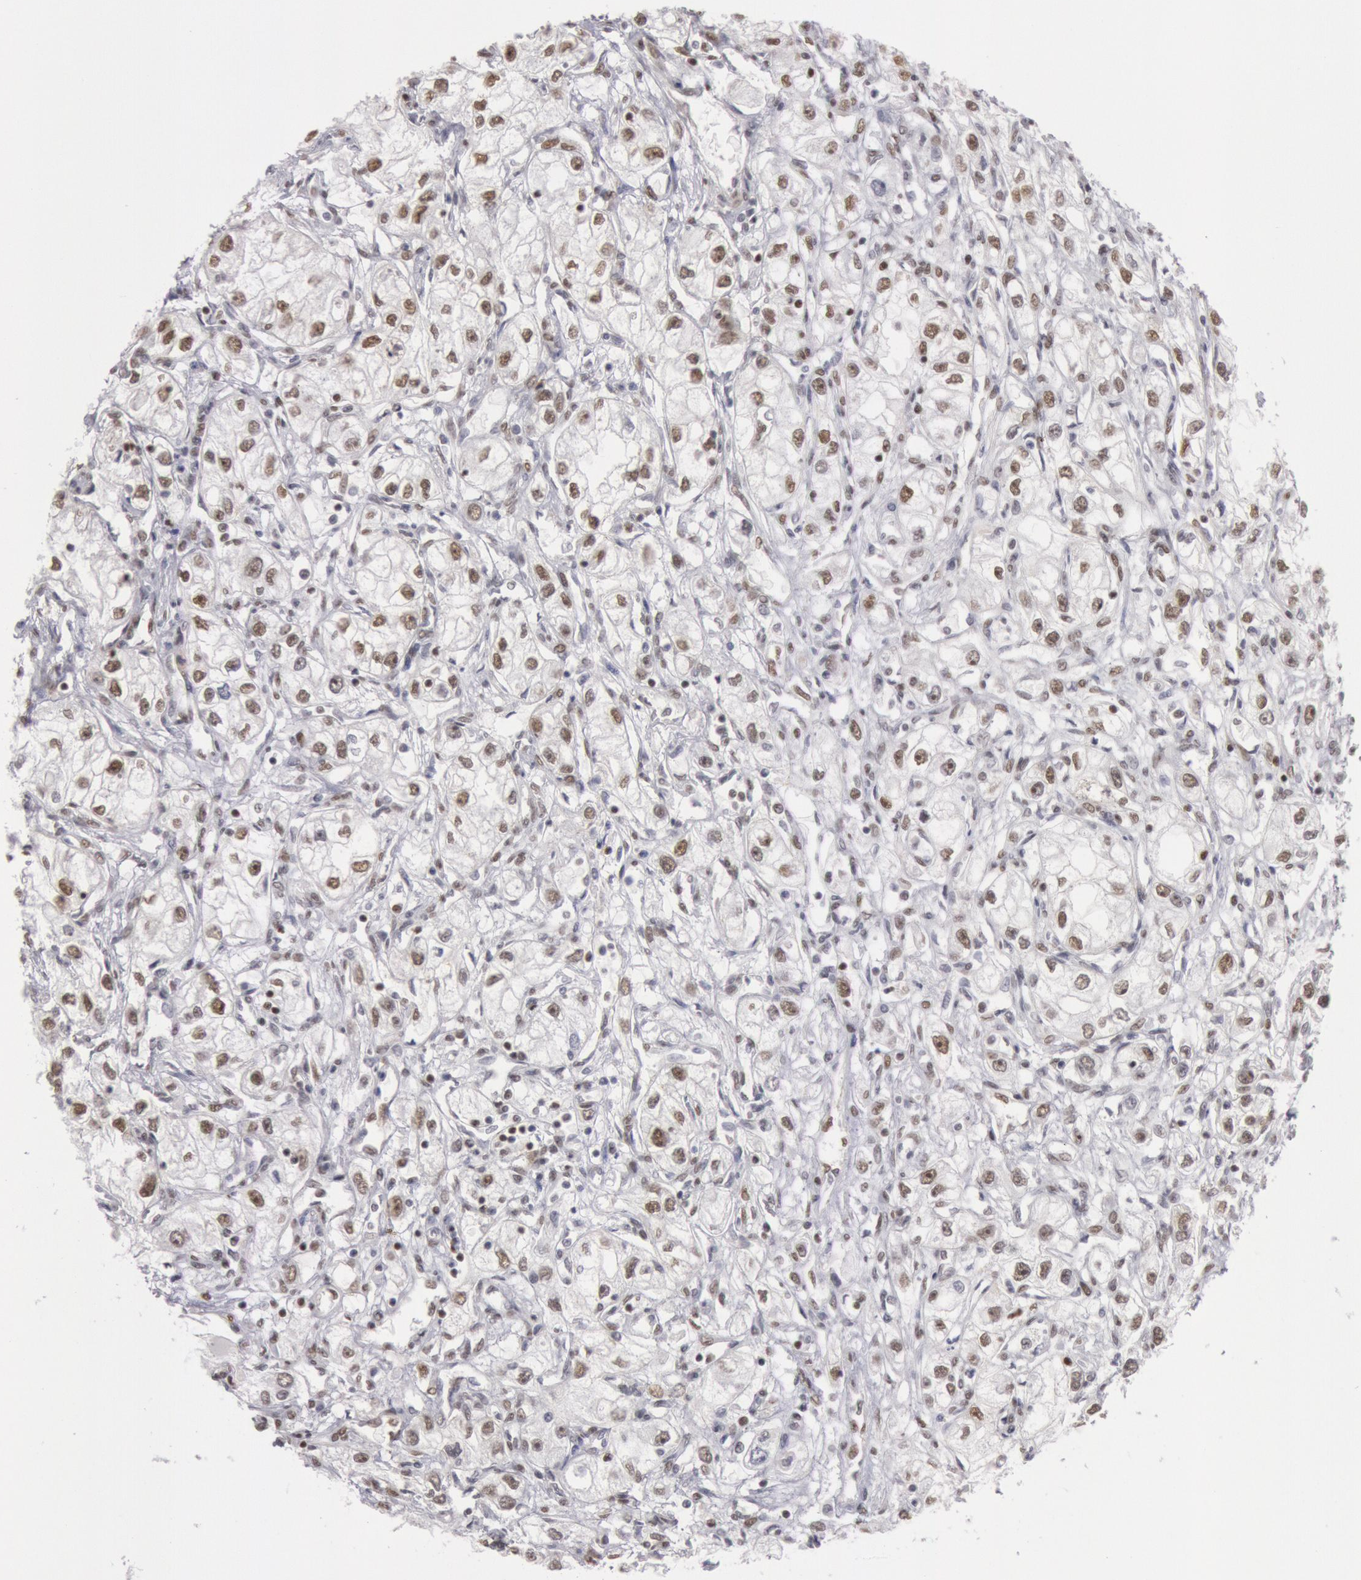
{"staining": {"intensity": "moderate", "quantity": "25%-75%", "location": "nuclear"}, "tissue": "renal cancer", "cell_type": "Tumor cells", "image_type": "cancer", "snomed": [{"axis": "morphology", "description": "Adenocarcinoma, NOS"}, {"axis": "topography", "description": "Kidney"}], "caption": "Immunohistochemistry (DAB (3,3'-diaminobenzidine)) staining of renal cancer (adenocarcinoma) shows moderate nuclear protein expression in about 25%-75% of tumor cells. (DAB IHC, brown staining for protein, blue staining for nuclei).", "gene": "ESS2", "patient": {"sex": "male", "age": 57}}